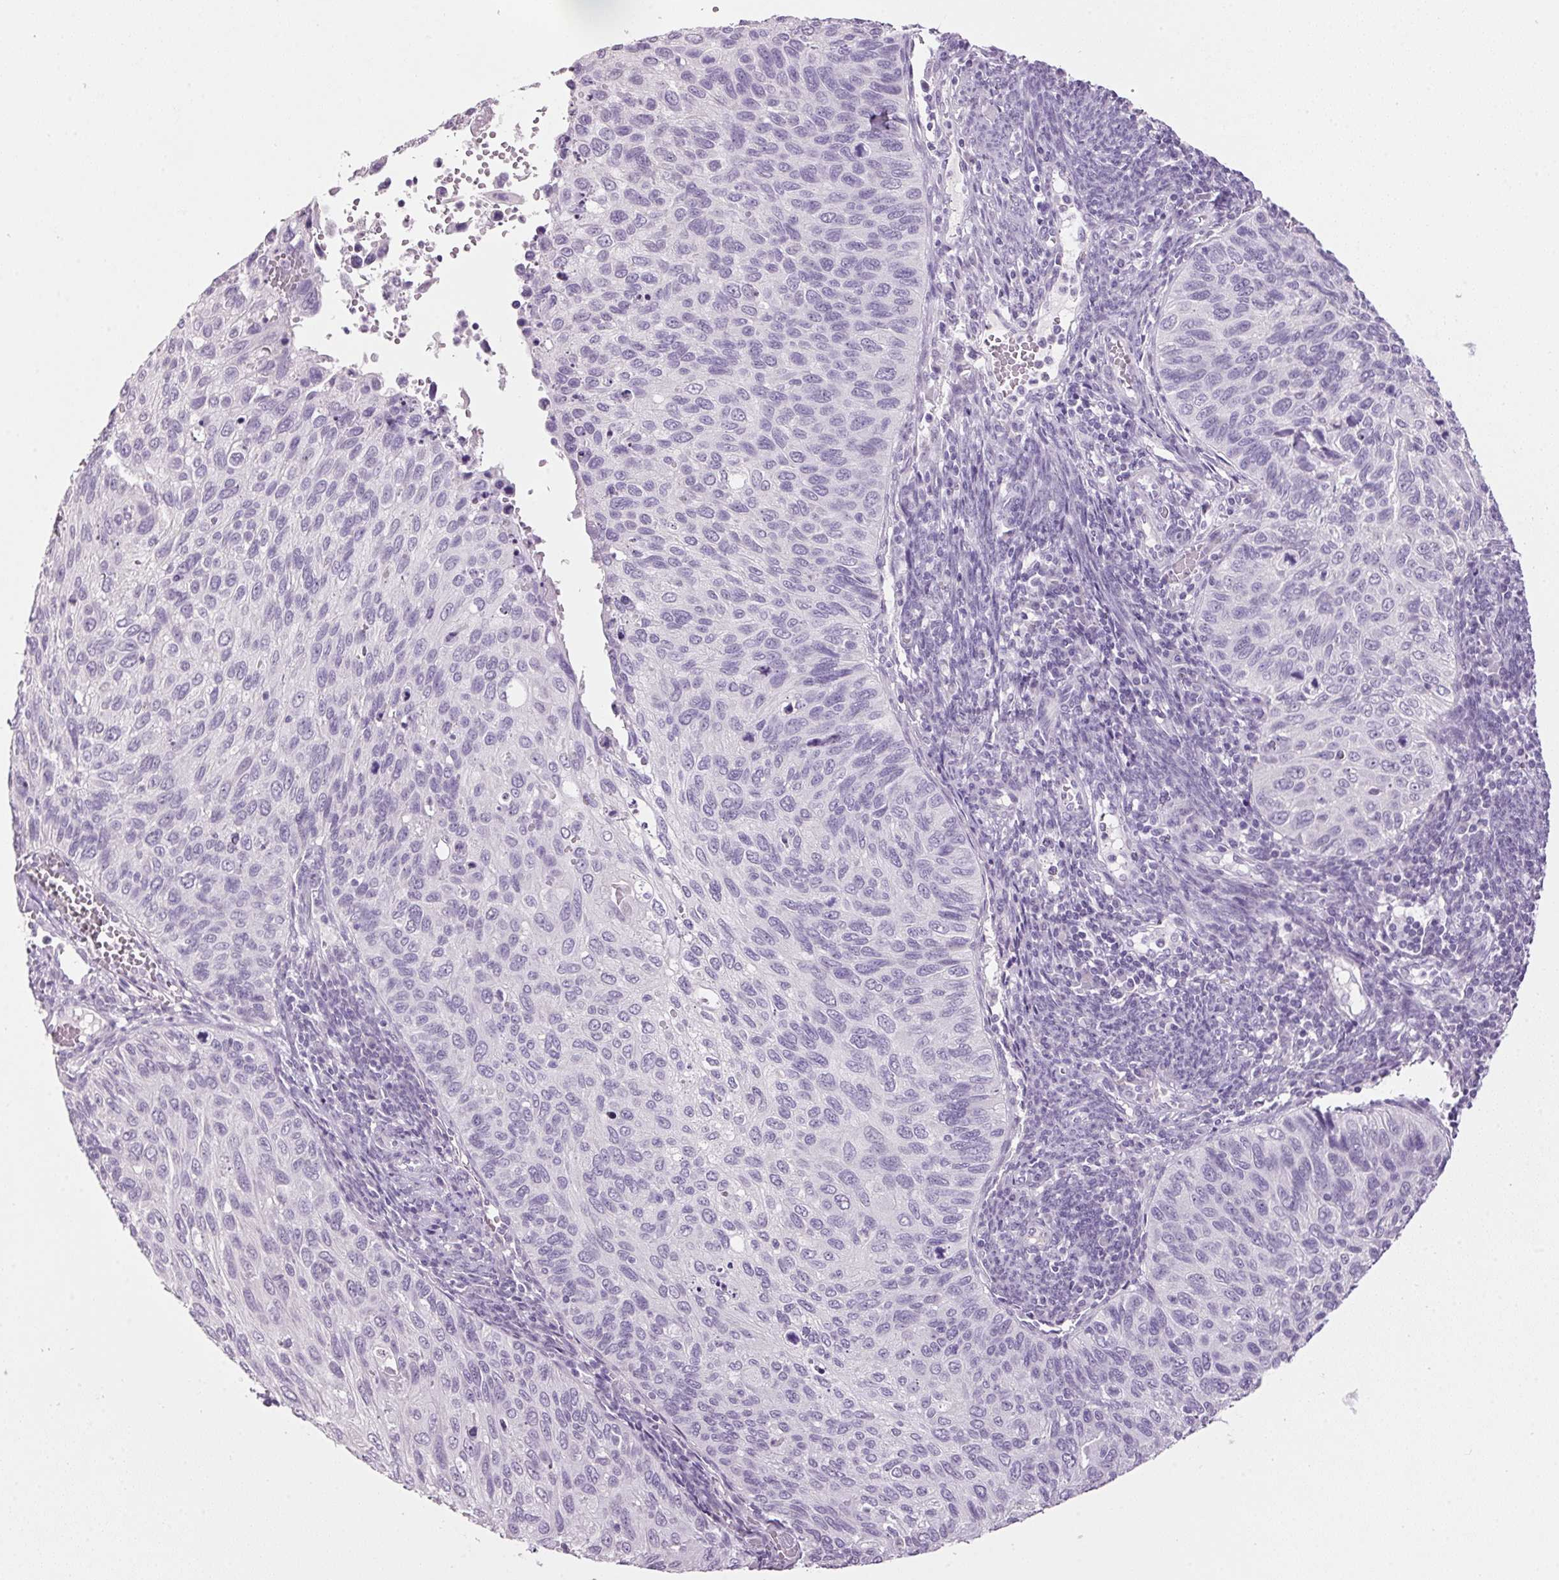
{"staining": {"intensity": "negative", "quantity": "none", "location": "none"}, "tissue": "cervical cancer", "cell_type": "Tumor cells", "image_type": "cancer", "snomed": [{"axis": "morphology", "description": "Squamous cell carcinoma, NOS"}, {"axis": "topography", "description": "Cervix"}], "caption": "Micrograph shows no significant protein staining in tumor cells of cervical cancer (squamous cell carcinoma). The staining was performed using DAB to visualize the protein expression in brown, while the nuclei were stained in blue with hematoxylin (Magnification: 20x).", "gene": "PPP1R1A", "patient": {"sex": "female", "age": 70}}